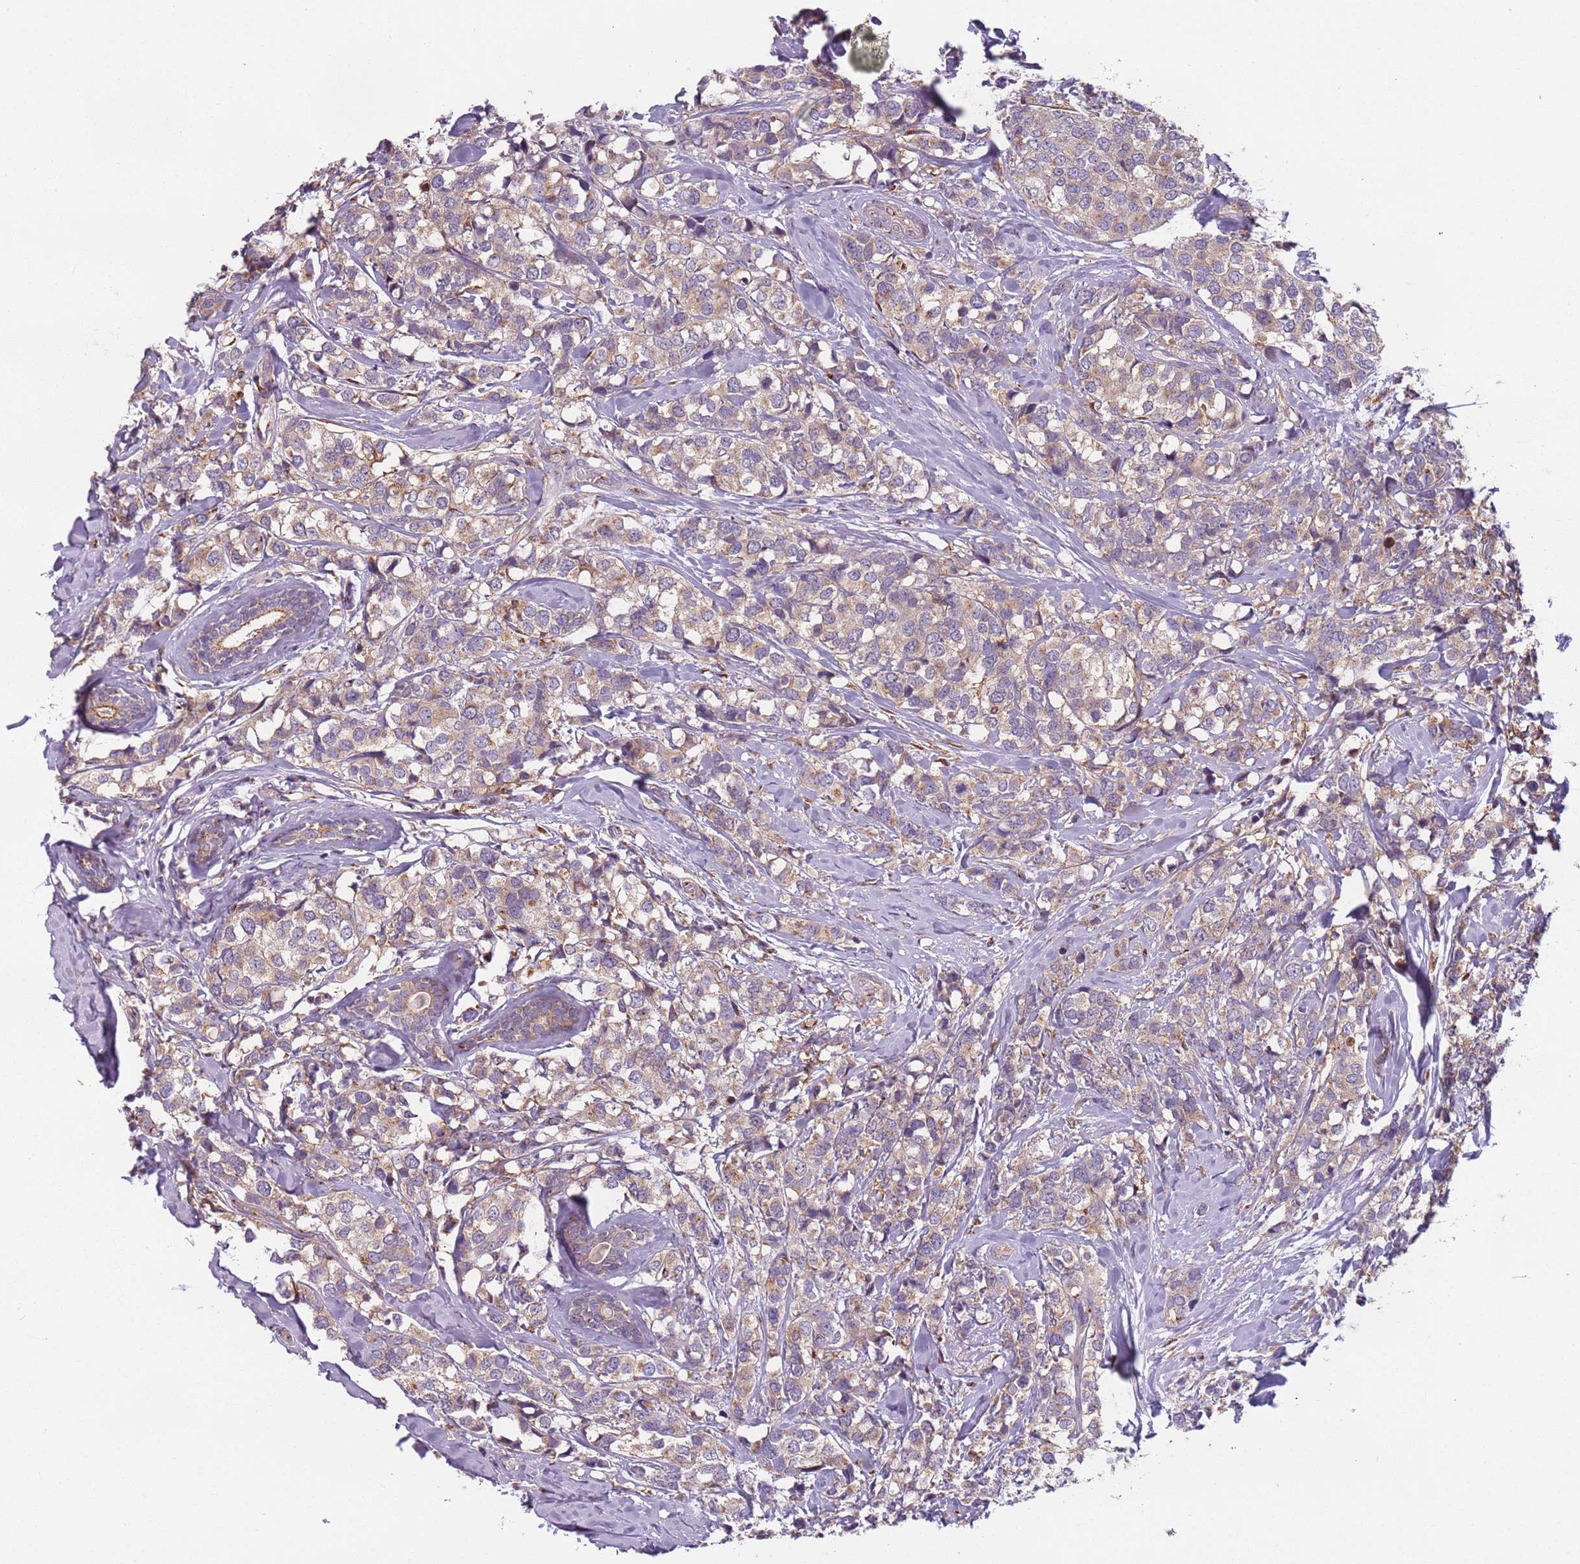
{"staining": {"intensity": "weak", "quantity": ">75%", "location": "cytoplasmic/membranous"}, "tissue": "breast cancer", "cell_type": "Tumor cells", "image_type": "cancer", "snomed": [{"axis": "morphology", "description": "Lobular carcinoma"}, {"axis": "topography", "description": "Breast"}], "caption": "DAB immunohistochemical staining of human lobular carcinoma (breast) reveals weak cytoplasmic/membranous protein staining in about >75% of tumor cells.", "gene": "AKTIP", "patient": {"sex": "female", "age": 59}}